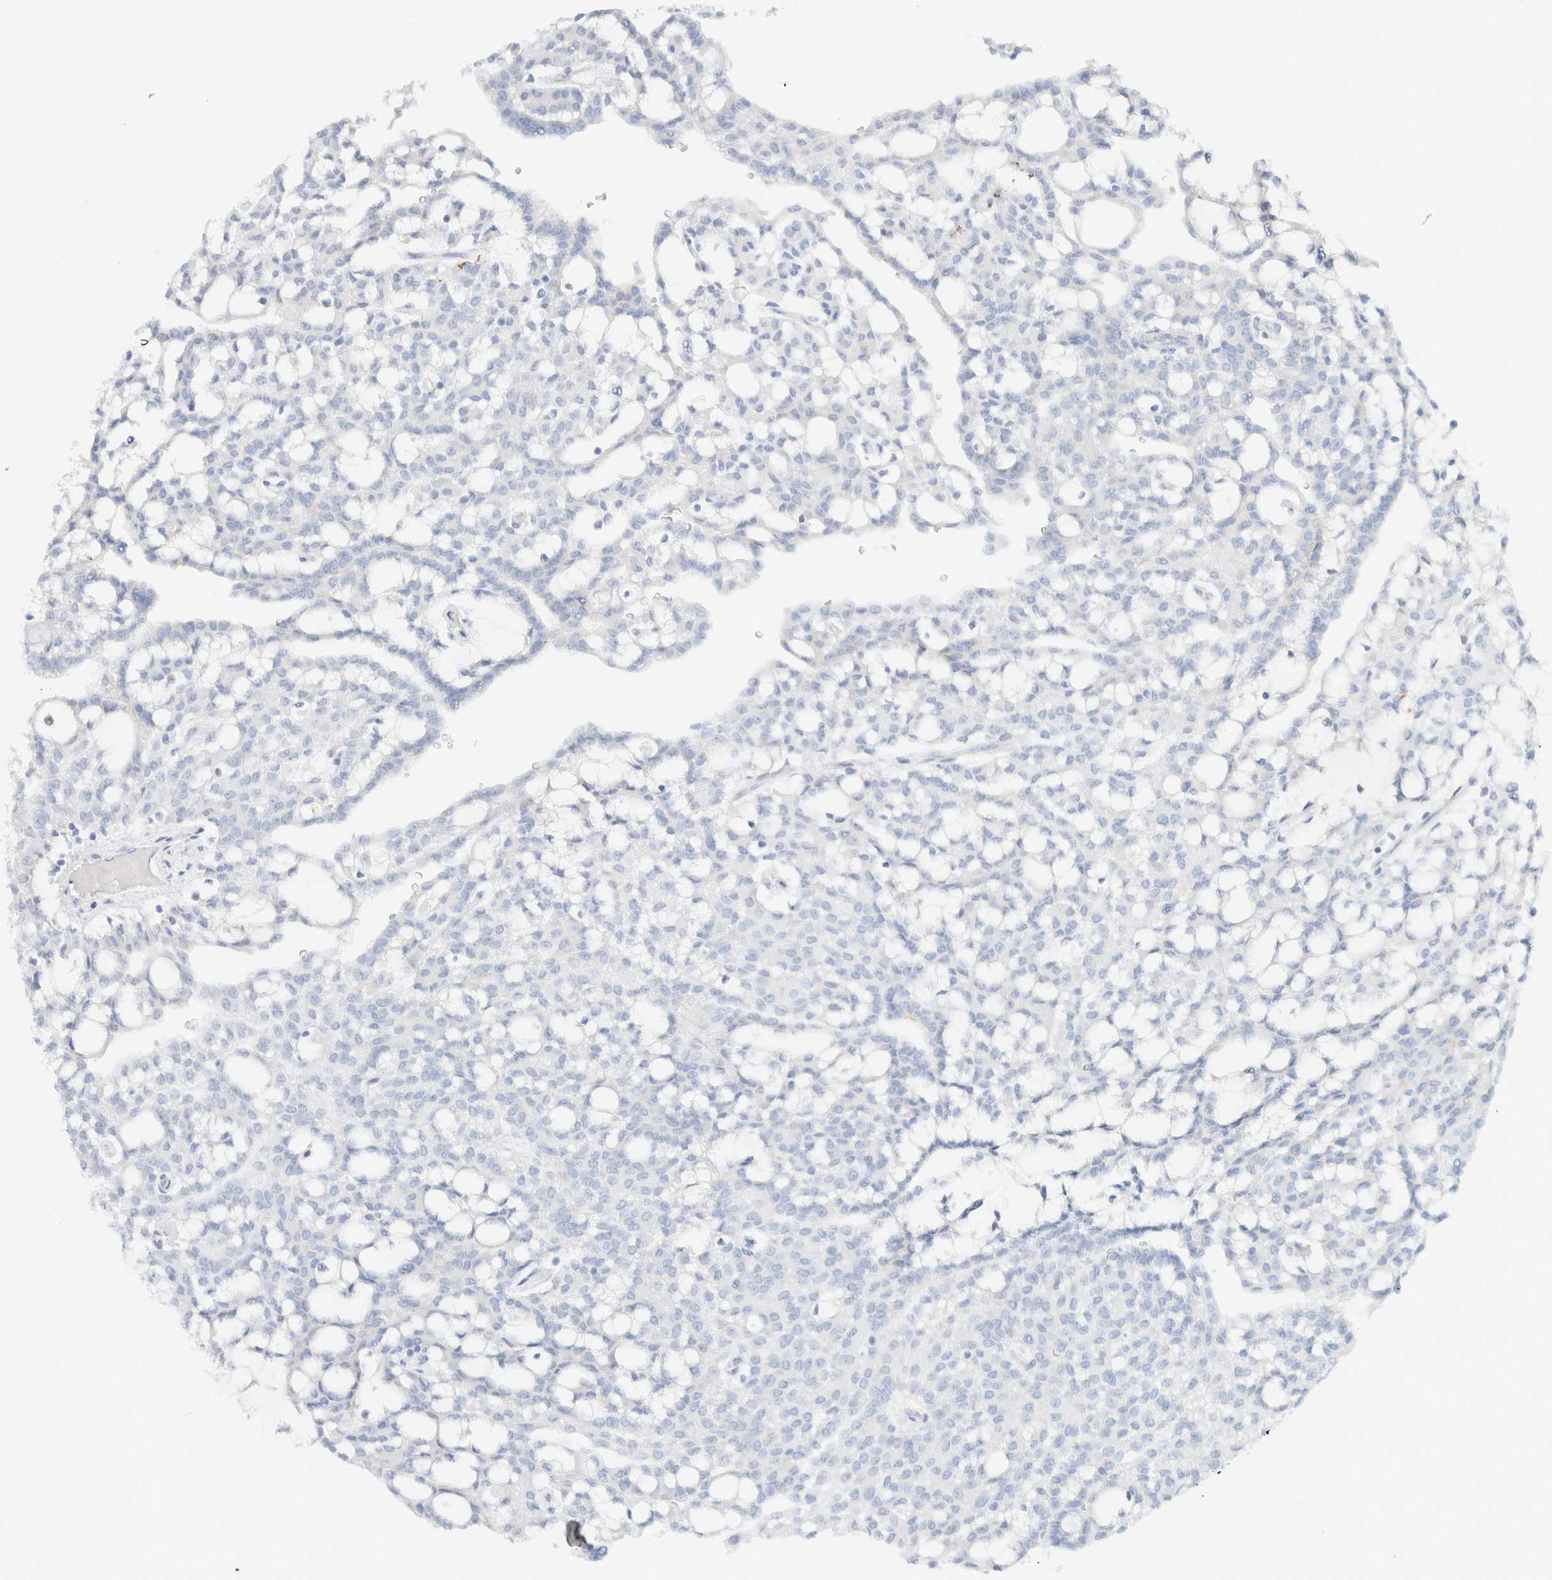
{"staining": {"intensity": "negative", "quantity": "none", "location": "none"}, "tissue": "renal cancer", "cell_type": "Tumor cells", "image_type": "cancer", "snomed": [{"axis": "morphology", "description": "Adenocarcinoma, NOS"}, {"axis": "topography", "description": "Kidney"}], "caption": "The immunohistochemistry (IHC) image has no significant expression in tumor cells of renal cancer tissue.", "gene": "CPQ", "patient": {"sex": "male", "age": 63}}